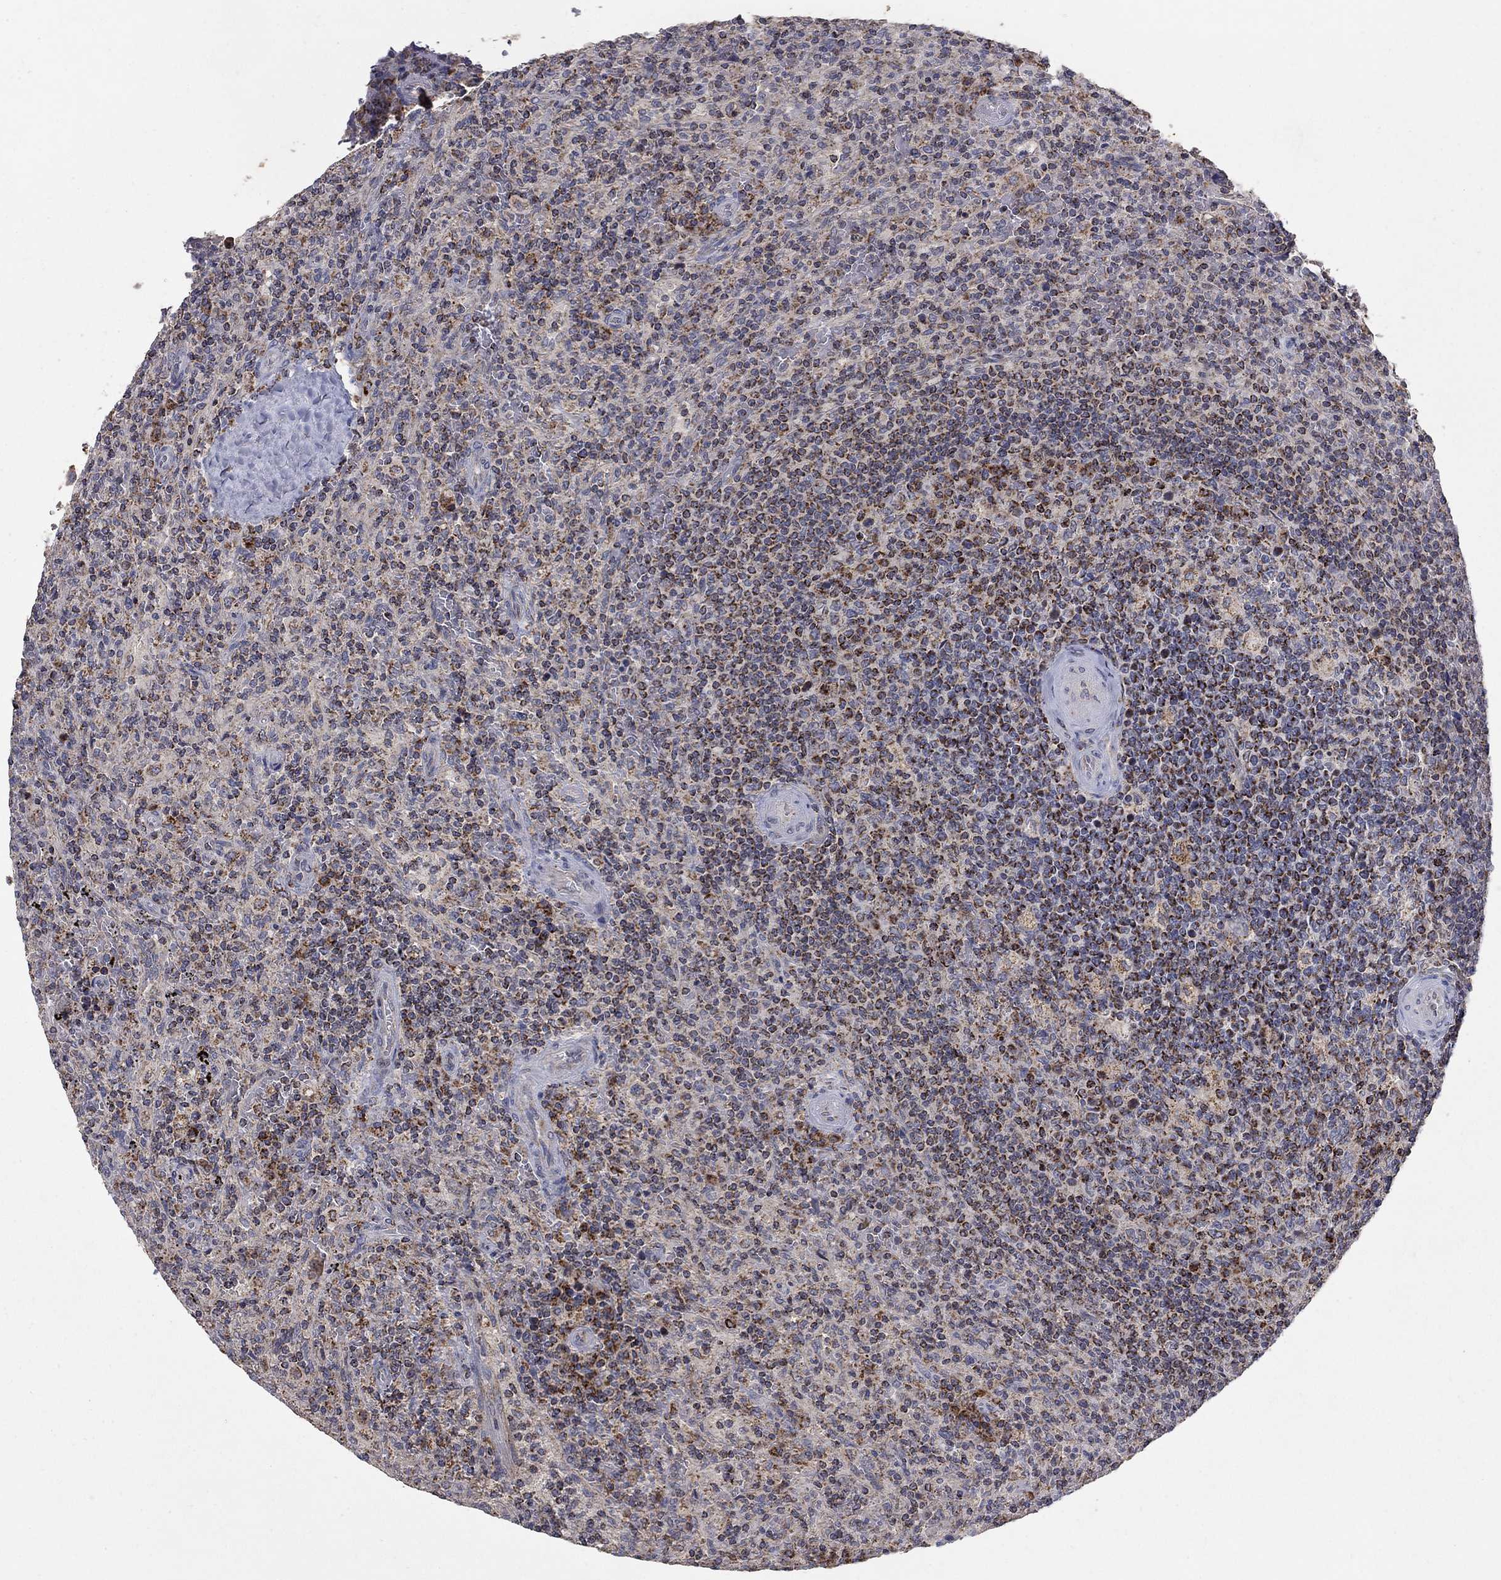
{"staining": {"intensity": "moderate", "quantity": ">75%", "location": "cytoplasmic/membranous"}, "tissue": "lymphoma", "cell_type": "Tumor cells", "image_type": "cancer", "snomed": [{"axis": "morphology", "description": "Malignant lymphoma, non-Hodgkin's type, Low grade"}, {"axis": "topography", "description": "Spleen"}], "caption": "Low-grade malignant lymphoma, non-Hodgkin's type was stained to show a protein in brown. There is medium levels of moderate cytoplasmic/membranous expression in about >75% of tumor cells. The protein is shown in brown color, while the nuclei are stained blue.", "gene": "GPSM1", "patient": {"sex": "male", "age": 62}}